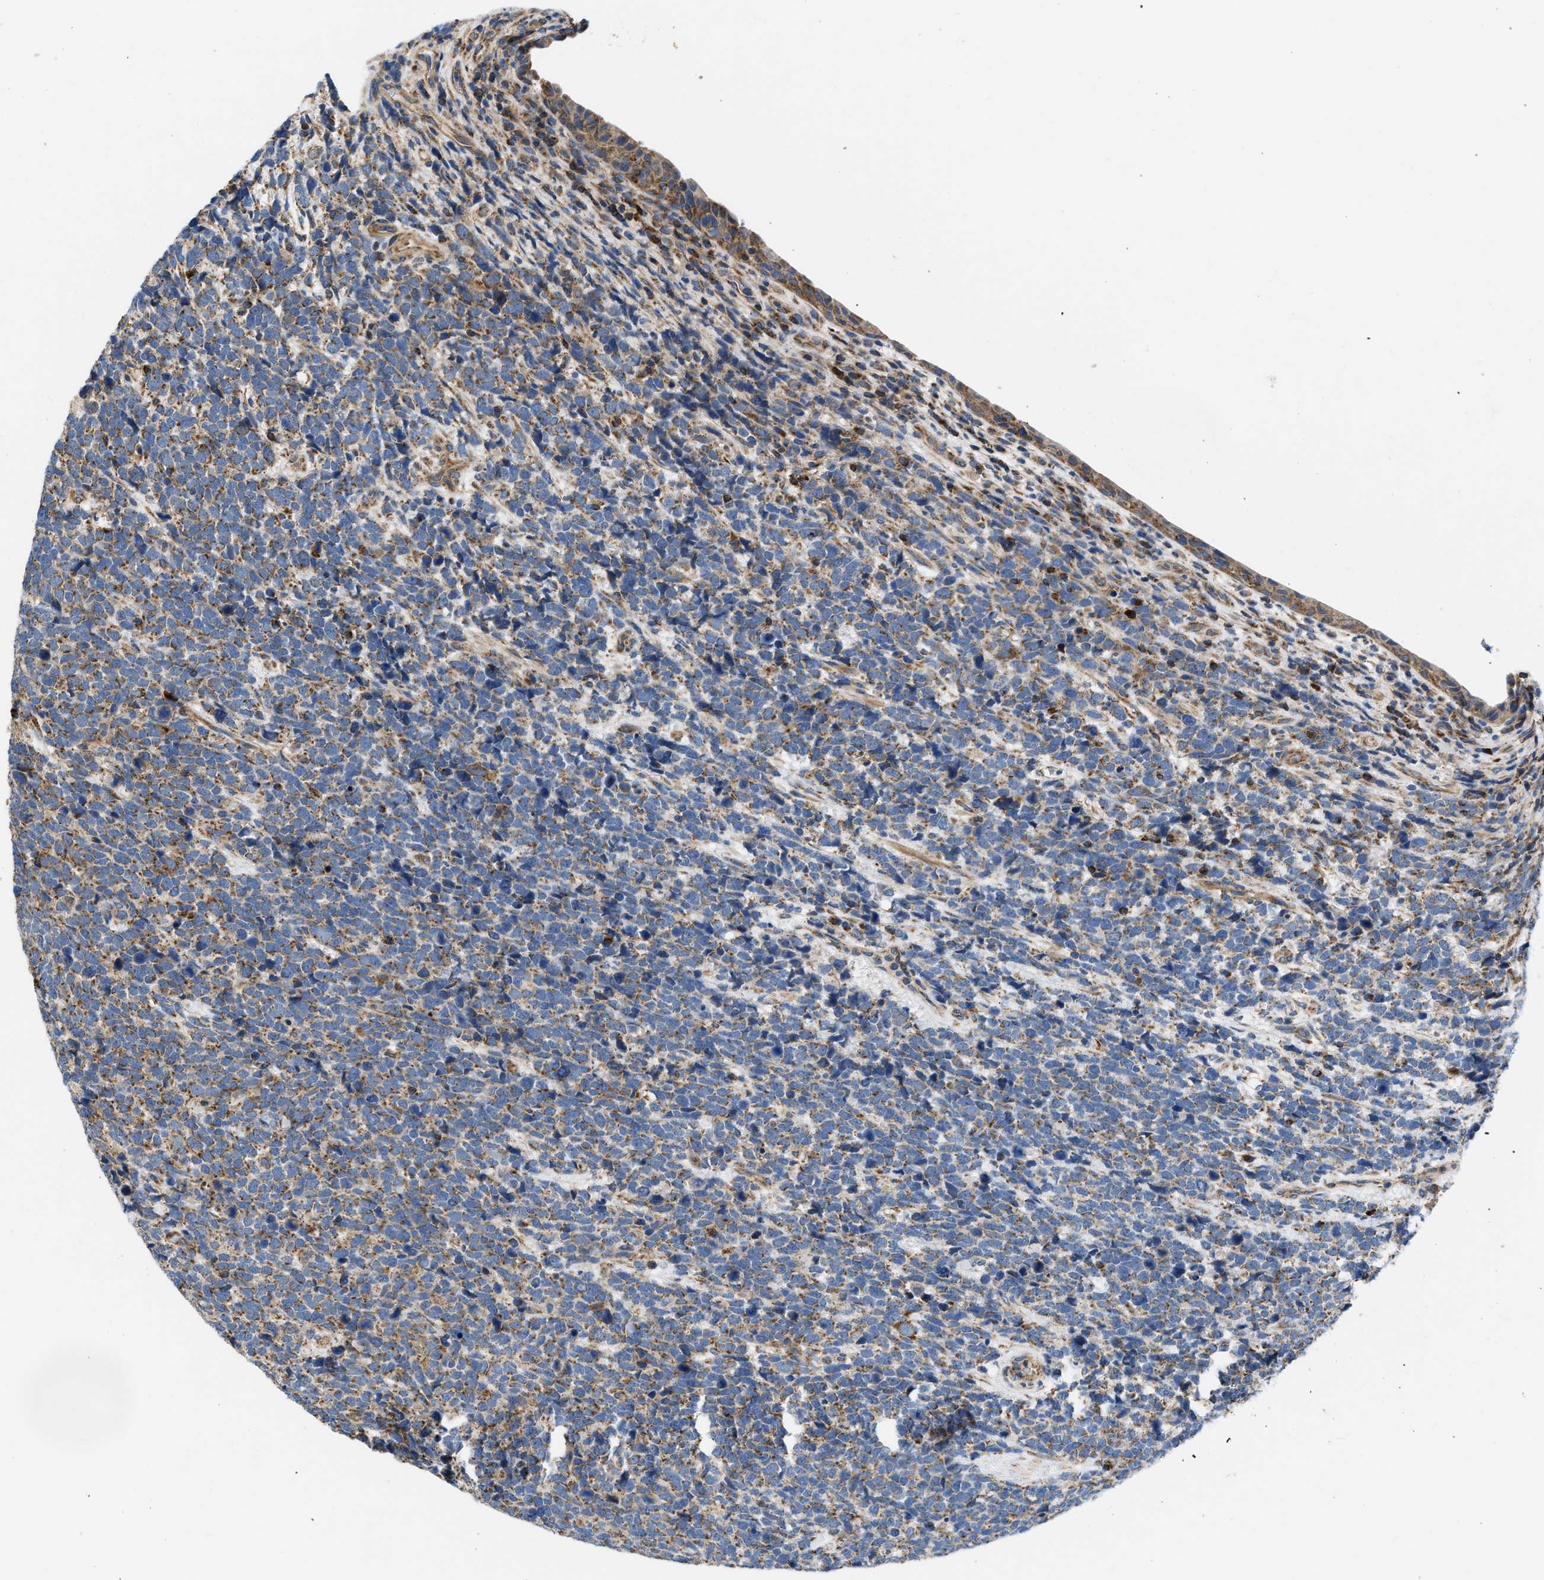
{"staining": {"intensity": "moderate", "quantity": ">75%", "location": "cytoplasmic/membranous"}, "tissue": "urothelial cancer", "cell_type": "Tumor cells", "image_type": "cancer", "snomed": [{"axis": "morphology", "description": "Urothelial carcinoma, High grade"}, {"axis": "topography", "description": "Urinary bladder"}], "caption": "An immunohistochemistry micrograph of neoplastic tissue is shown. Protein staining in brown labels moderate cytoplasmic/membranous positivity in high-grade urothelial carcinoma within tumor cells. The staining is performed using DAB brown chromogen to label protein expression. The nuclei are counter-stained blue using hematoxylin.", "gene": "OPTN", "patient": {"sex": "female", "age": 82}}